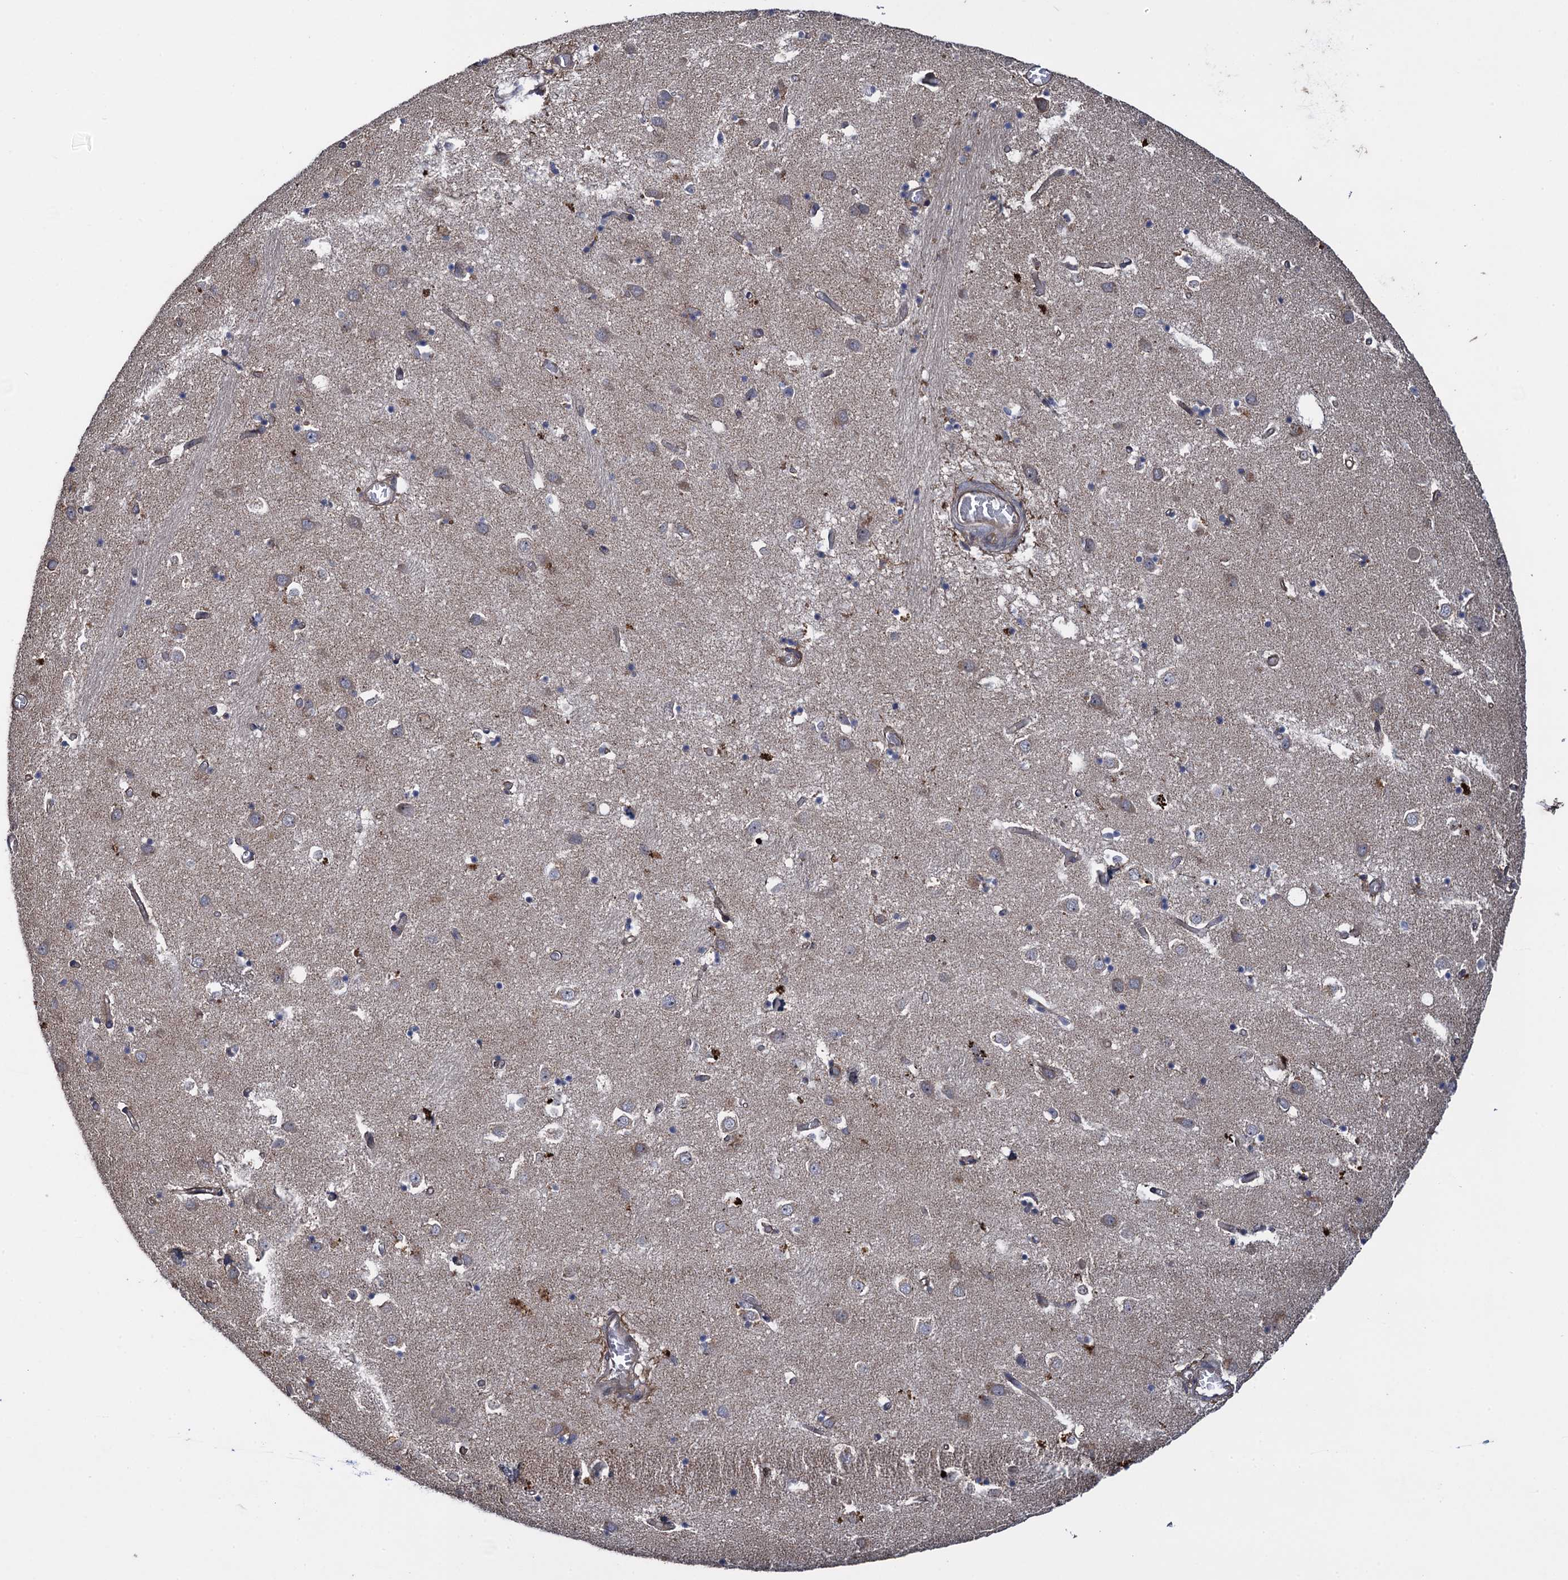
{"staining": {"intensity": "weak", "quantity": "<25%", "location": "cytoplasmic/membranous"}, "tissue": "caudate", "cell_type": "Glial cells", "image_type": "normal", "snomed": [{"axis": "morphology", "description": "Normal tissue, NOS"}, {"axis": "topography", "description": "Lateral ventricle wall"}], "caption": "Human caudate stained for a protein using immunohistochemistry exhibits no positivity in glial cells.", "gene": "HAUS1", "patient": {"sex": "male", "age": 70}}